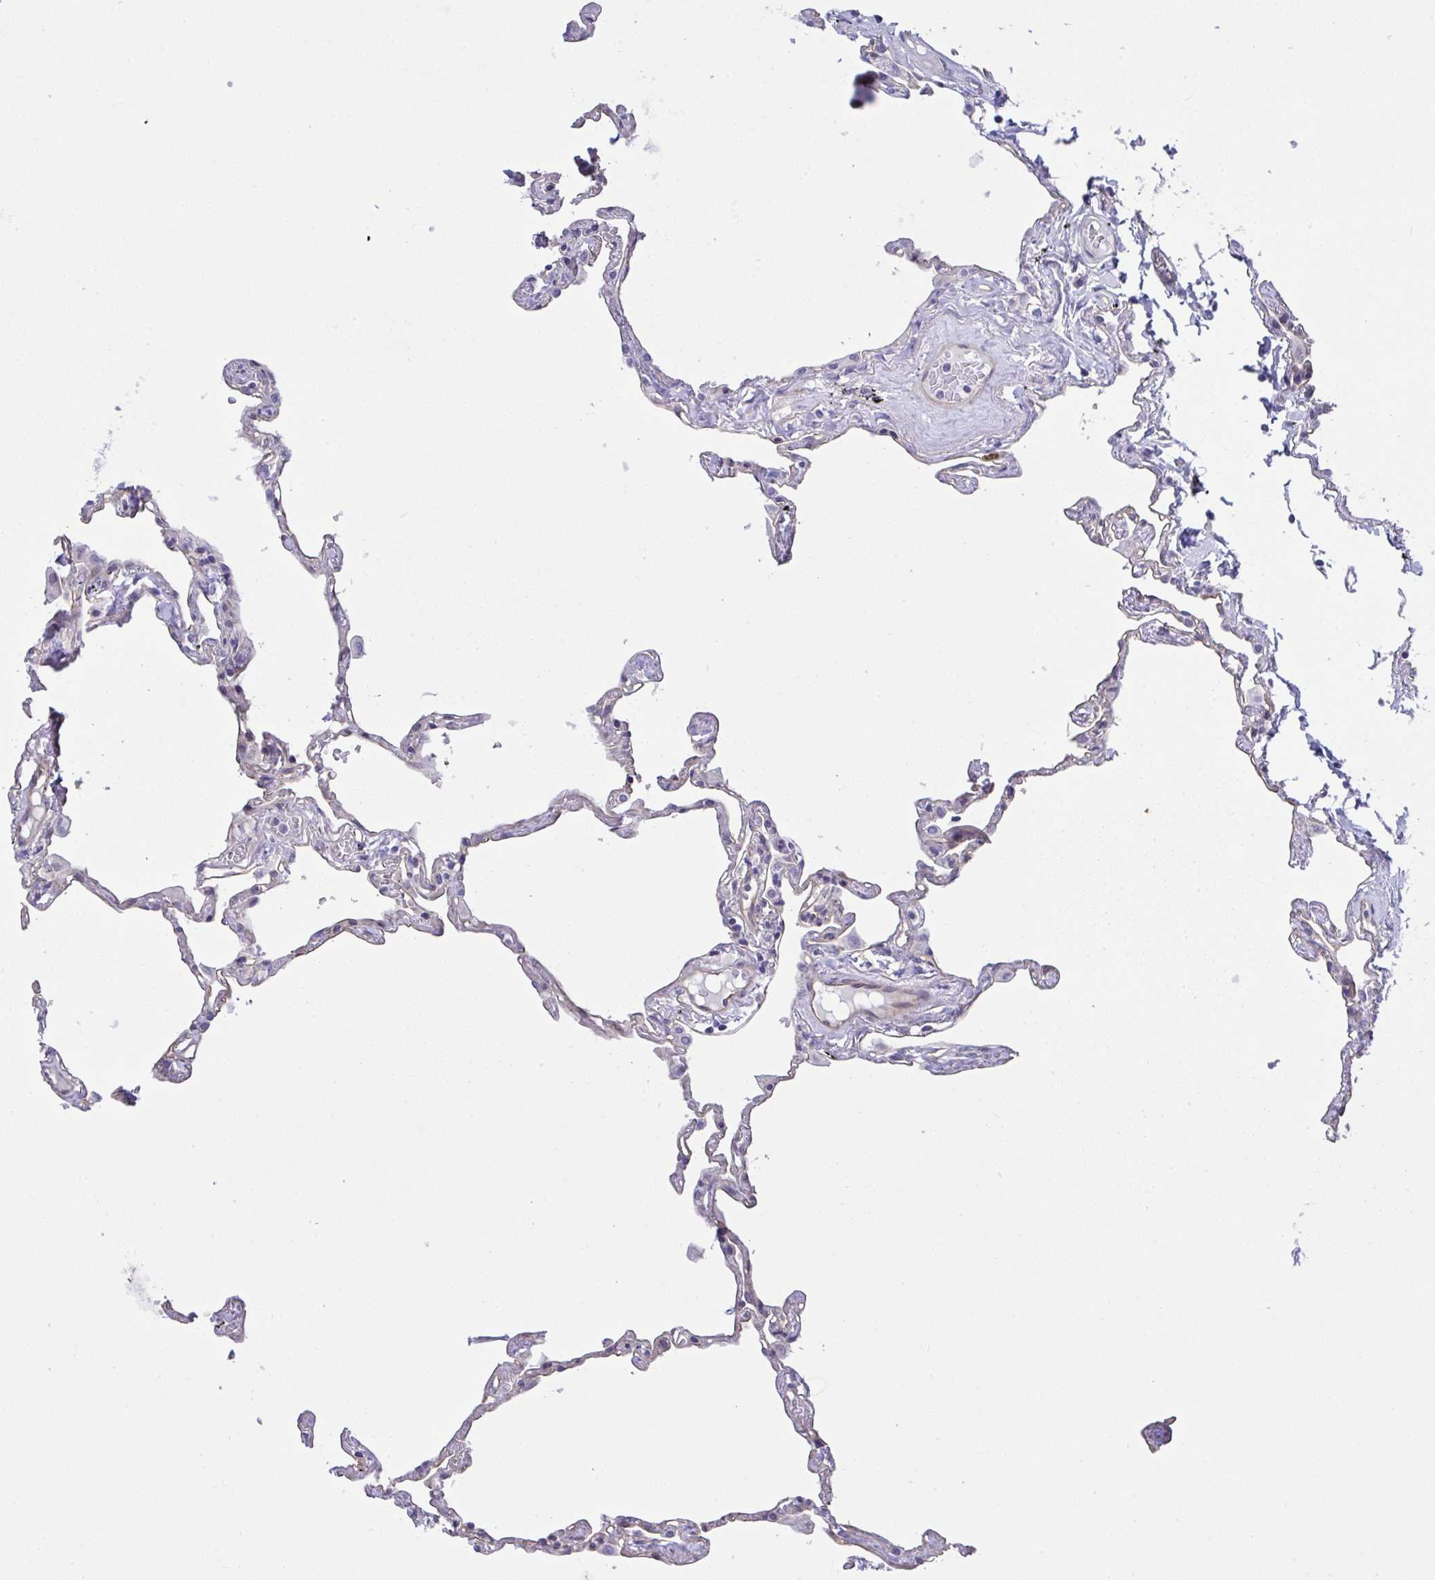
{"staining": {"intensity": "negative", "quantity": "none", "location": "none"}, "tissue": "lung", "cell_type": "Alveolar cells", "image_type": "normal", "snomed": [{"axis": "morphology", "description": "Normal tissue, NOS"}, {"axis": "topography", "description": "Lung"}], "caption": "This photomicrograph is of benign lung stained with IHC to label a protein in brown with the nuclei are counter-stained blue. There is no expression in alveolar cells.", "gene": "RHOXF1", "patient": {"sex": "female", "age": 67}}